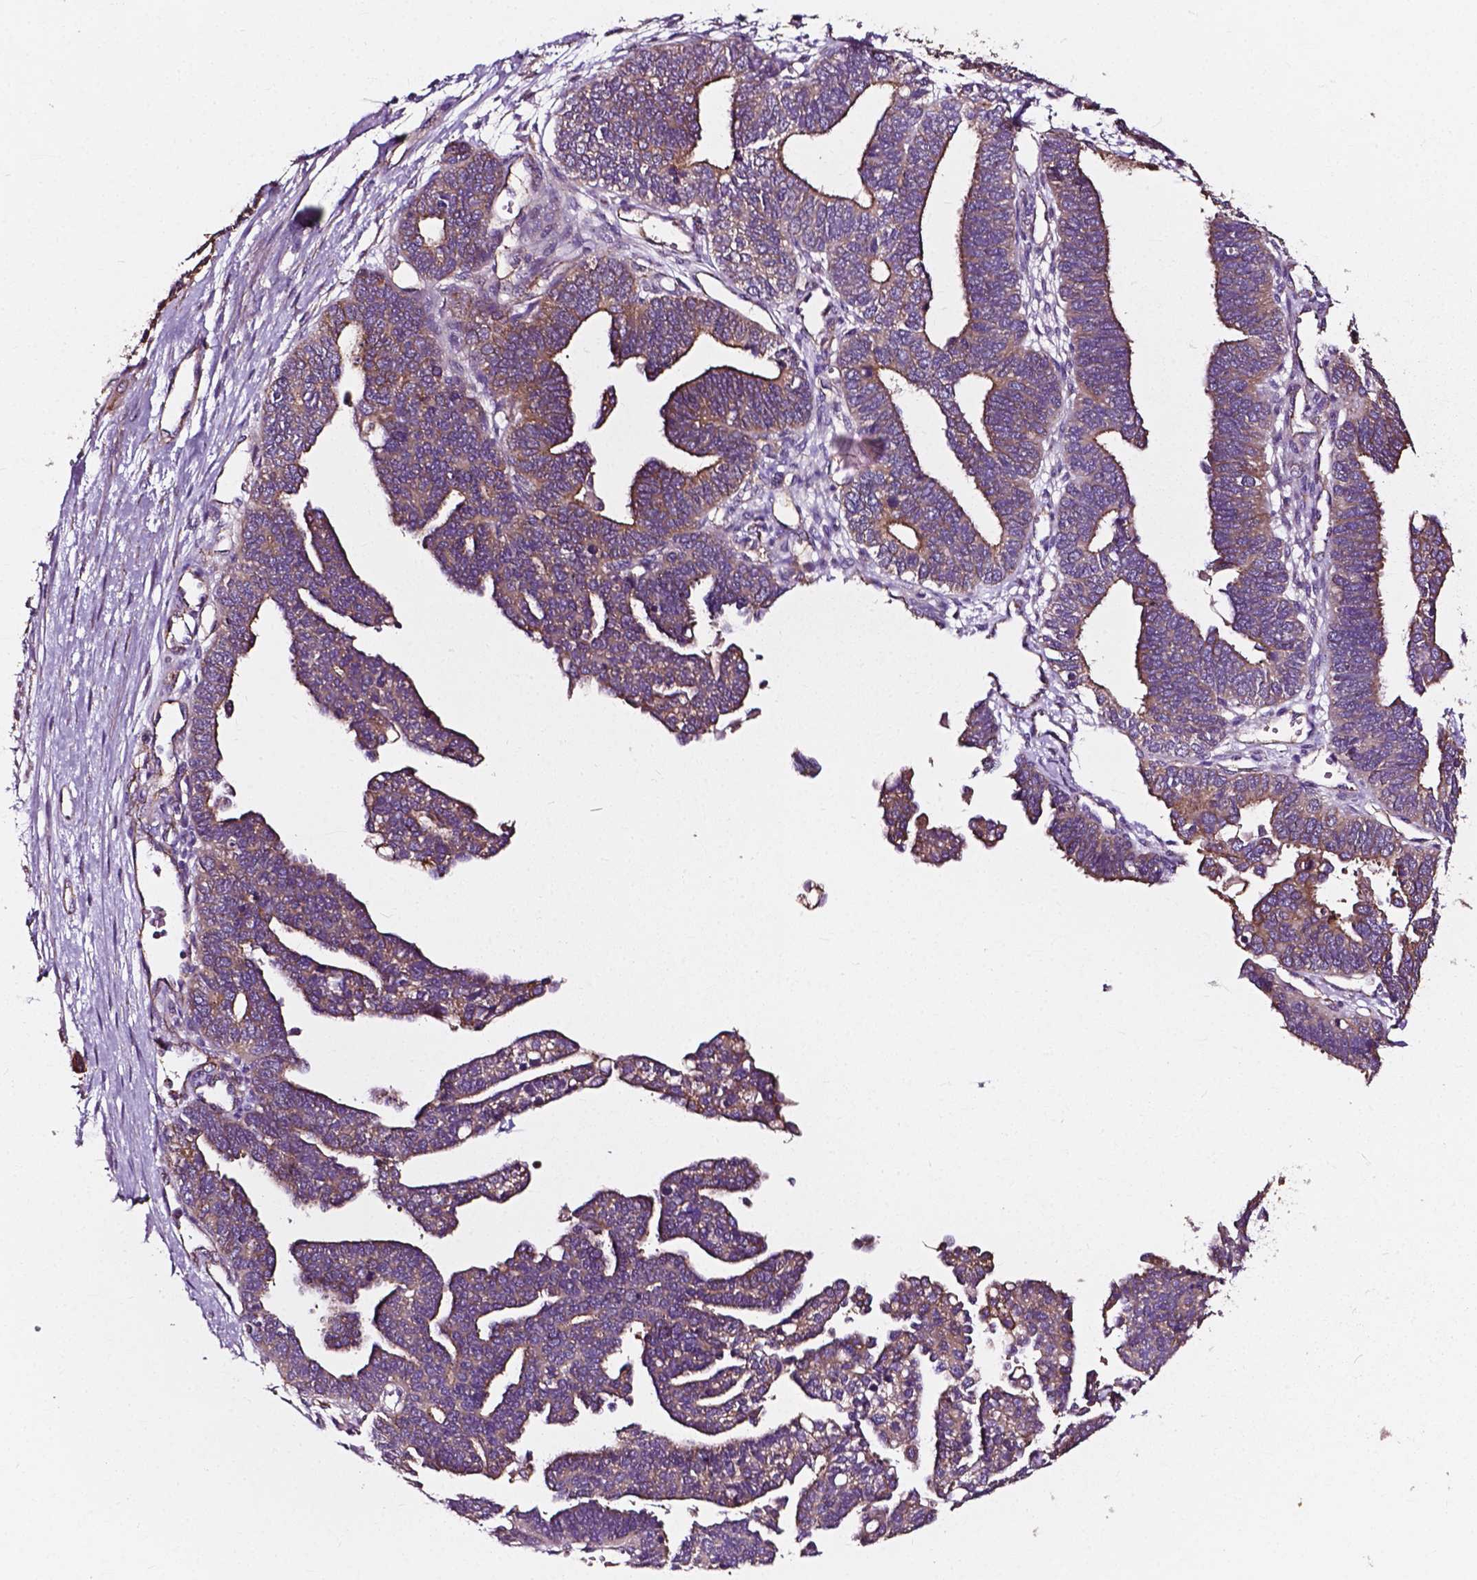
{"staining": {"intensity": "weak", "quantity": ">75%", "location": "cytoplasmic/membranous"}, "tissue": "ovarian cancer", "cell_type": "Tumor cells", "image_type": "cancer", "snomed": [{"axis": "morphology", "description": "Cystadenocarcinoma, serous, NOS"}, {"axis": "topography", "description": "Ovary"}], "caption": "The micrograph exhibits immunohistochemical staining of ovarian serous cystadenocarcinoma. There is weak cytoplasmic/membranous positivity is identified in approximately >75% of tumor cells. Nuclei are stained in blue.", "gene": "ATG16L1", "patient": {"sex": "female", "age": 51}}